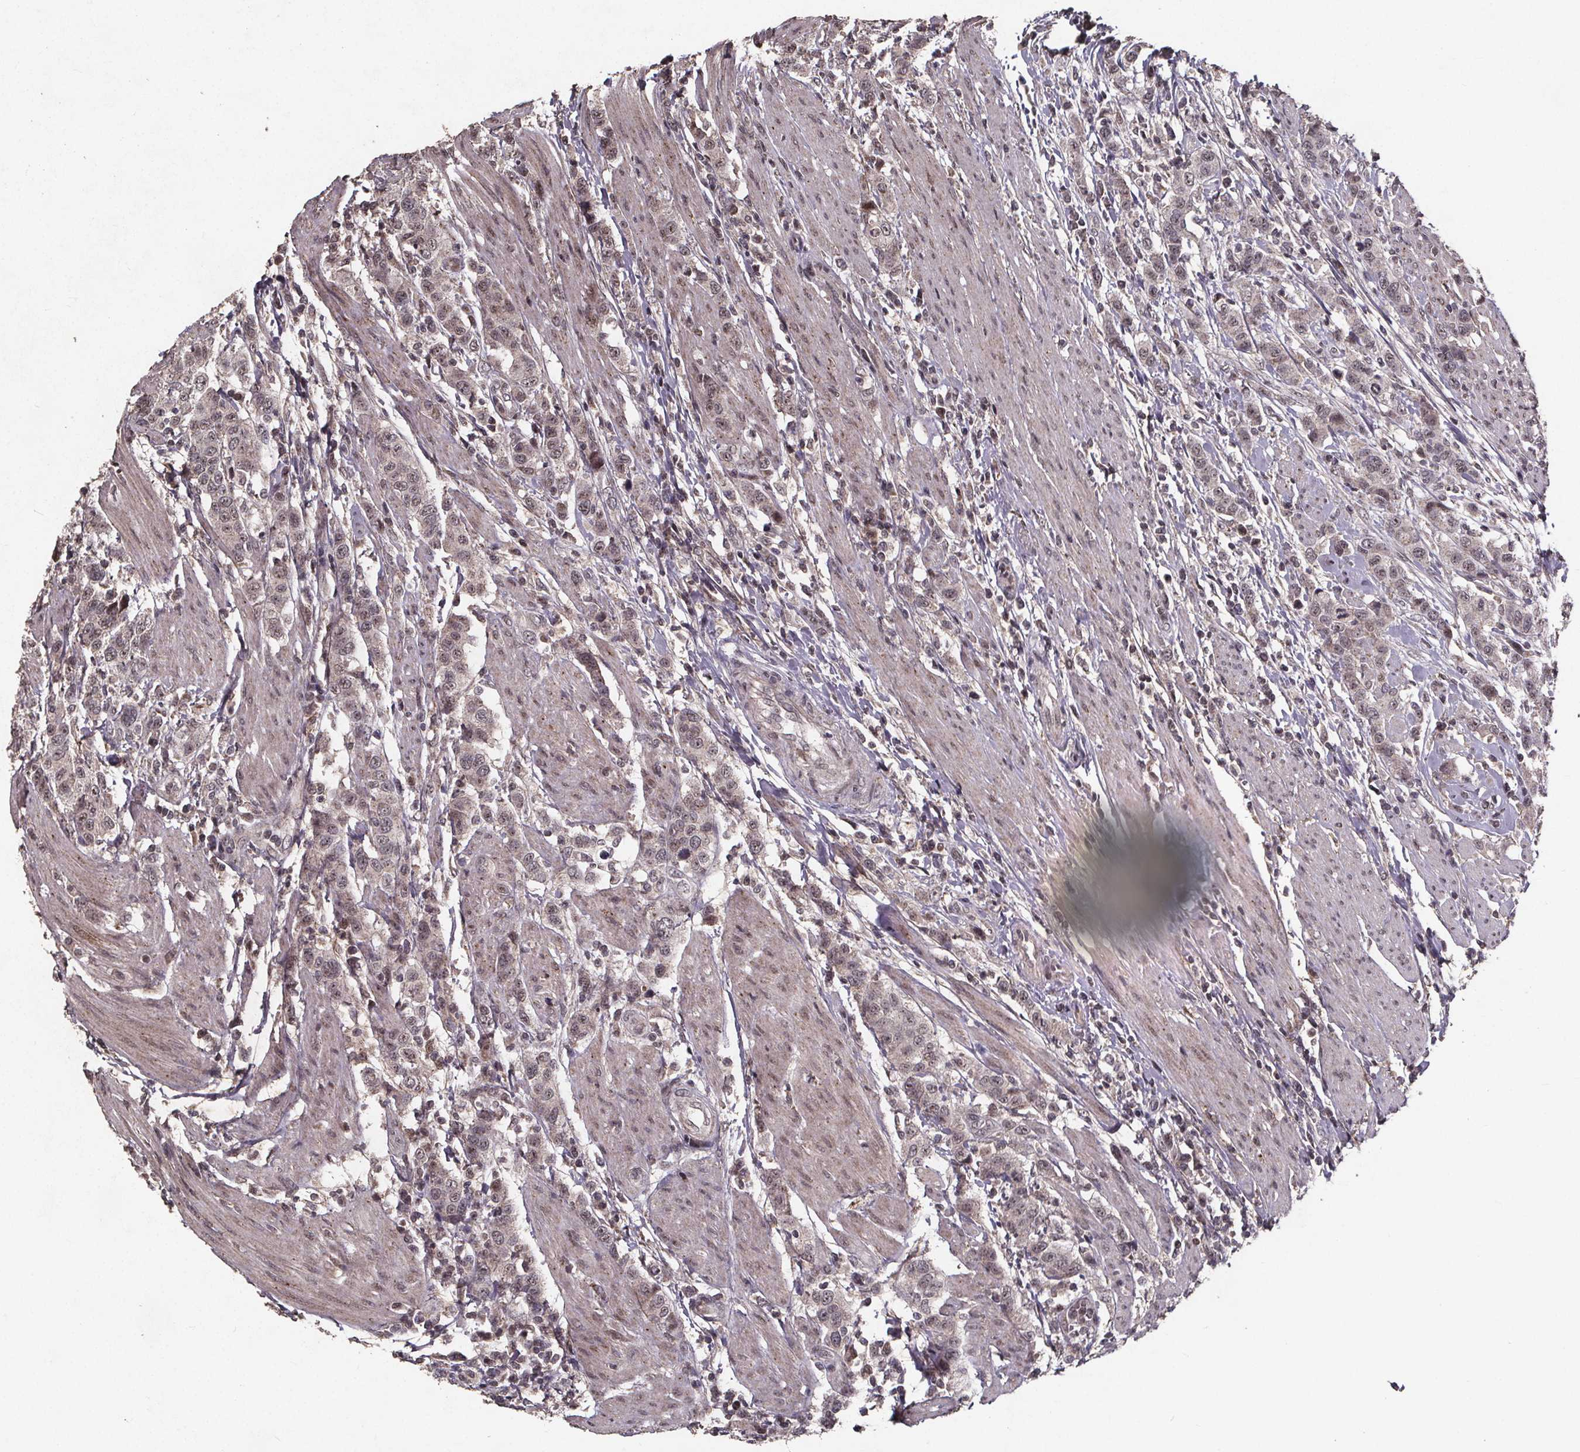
{"staining": {"intensity": "negative", "quantity": "none", "location": "none"}, "tissue": "urothelial cancer", "cell_type": "Tumor cells", "image_type": "cancer", "snomed": [{"axis": "morphology", "description": "Urothelial carcinoma, High grade"}, {"axis": "topography", "description": "Urinary bladder"}], "caption": "A high-resolution photomicrograph shows immunohistochemistry (IHC) staining of high-grade urothelial carcinoma, which reveals no significant staining in tumor cells.", "gene": "GPX3", "patient": {"sex": "female", "age": 58}}